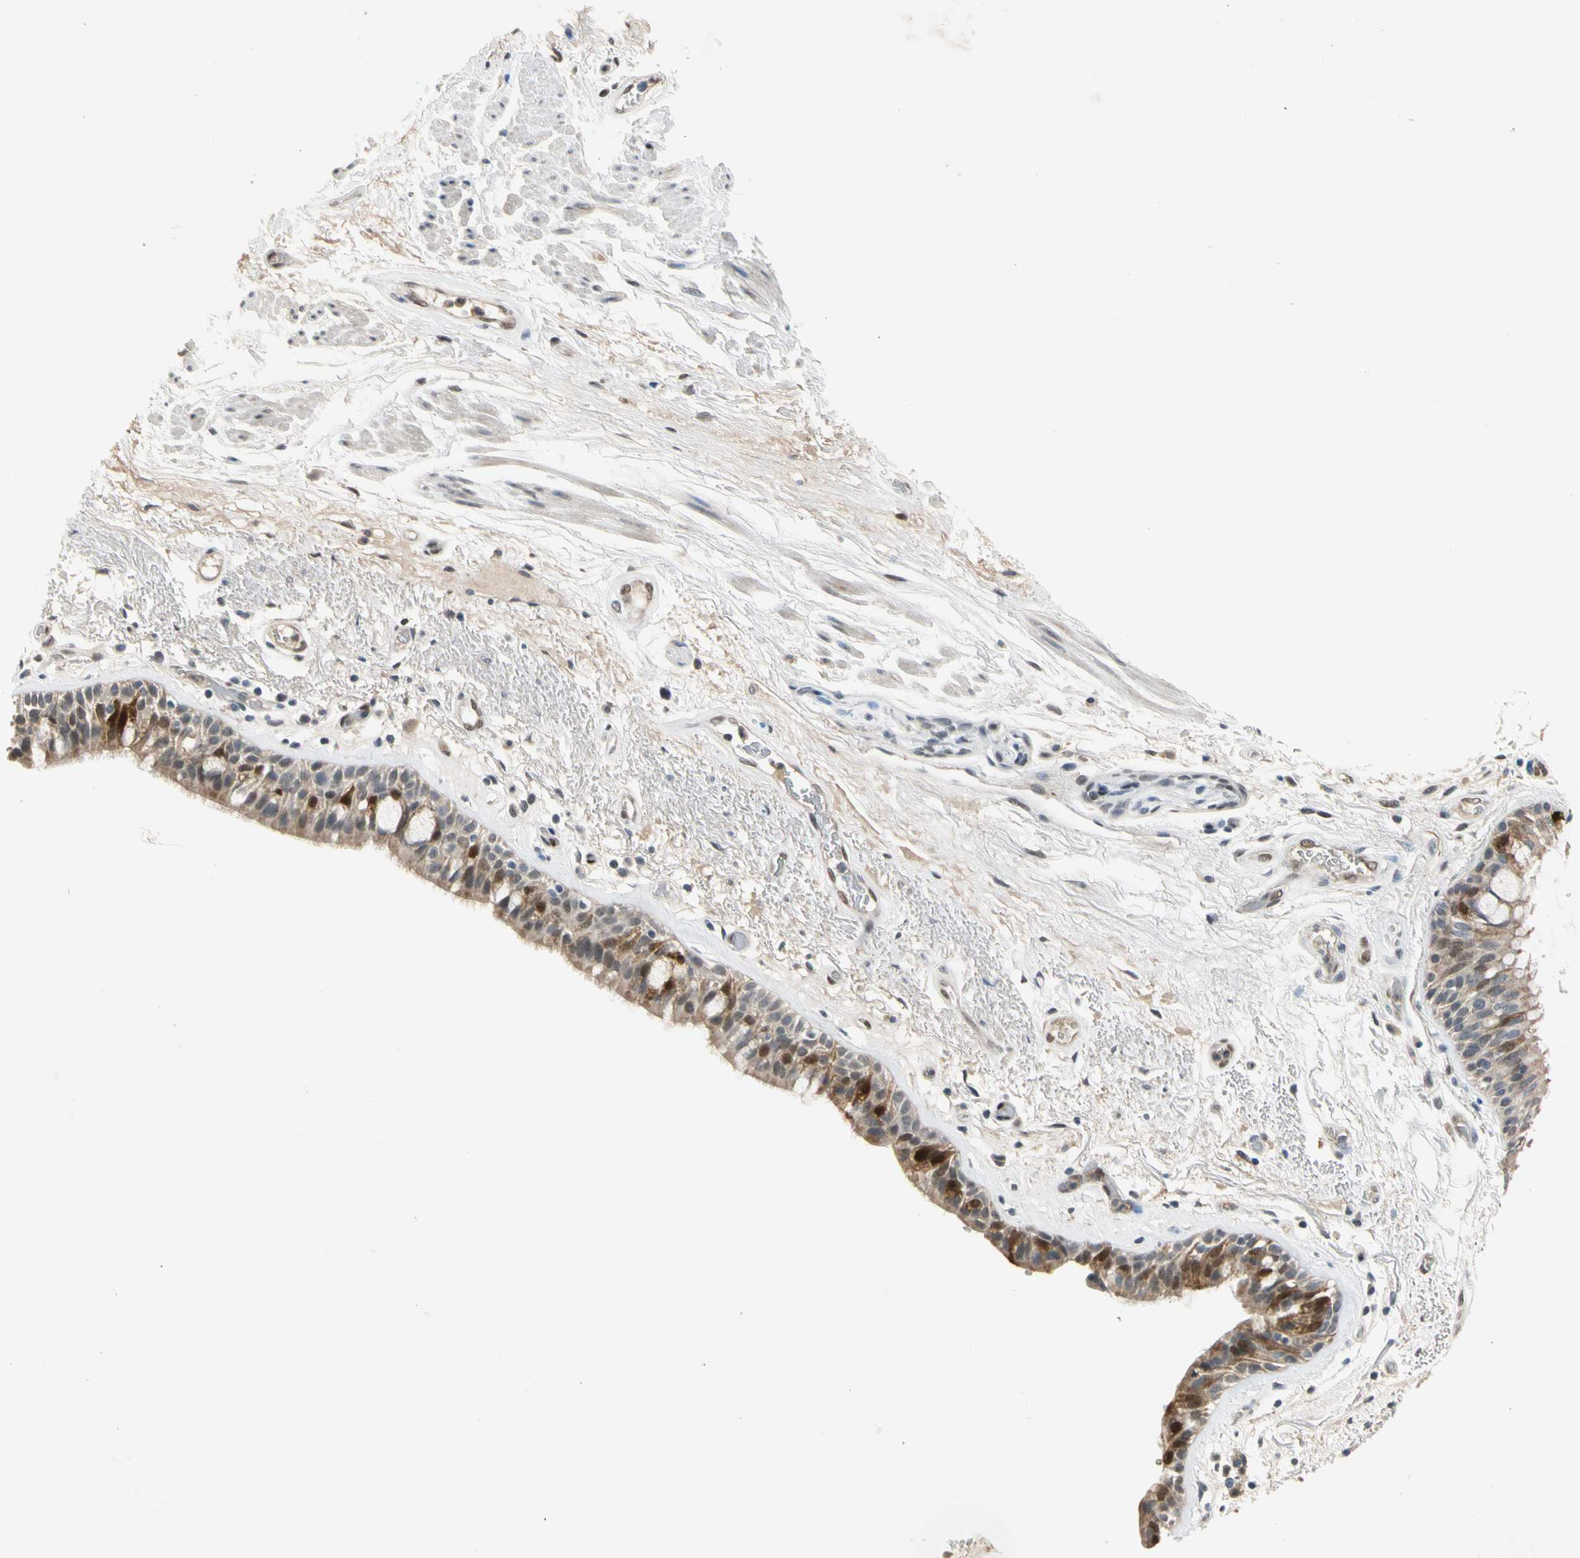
{"staining": {"intensity": "strong", "quantity": "<25%", "location": "nuclear"}, "tissue": "bronchus", "cell_type": "Respiratory epithelial cells", "image_type": "normal", "snomed": [{"axis": "morphology", "description": "Normal tissue, NOS"}, {"axis": "topography", "description": "Bronchus"}], "caption": "This image demonstrates immunohistochemistry staining of benign human bronchus, with medium strong nuclear expression in approximately <25% of respiratory epithelial cells.", "gene": "RIOX2", "patient": {"sex": "male", "age": 66}}